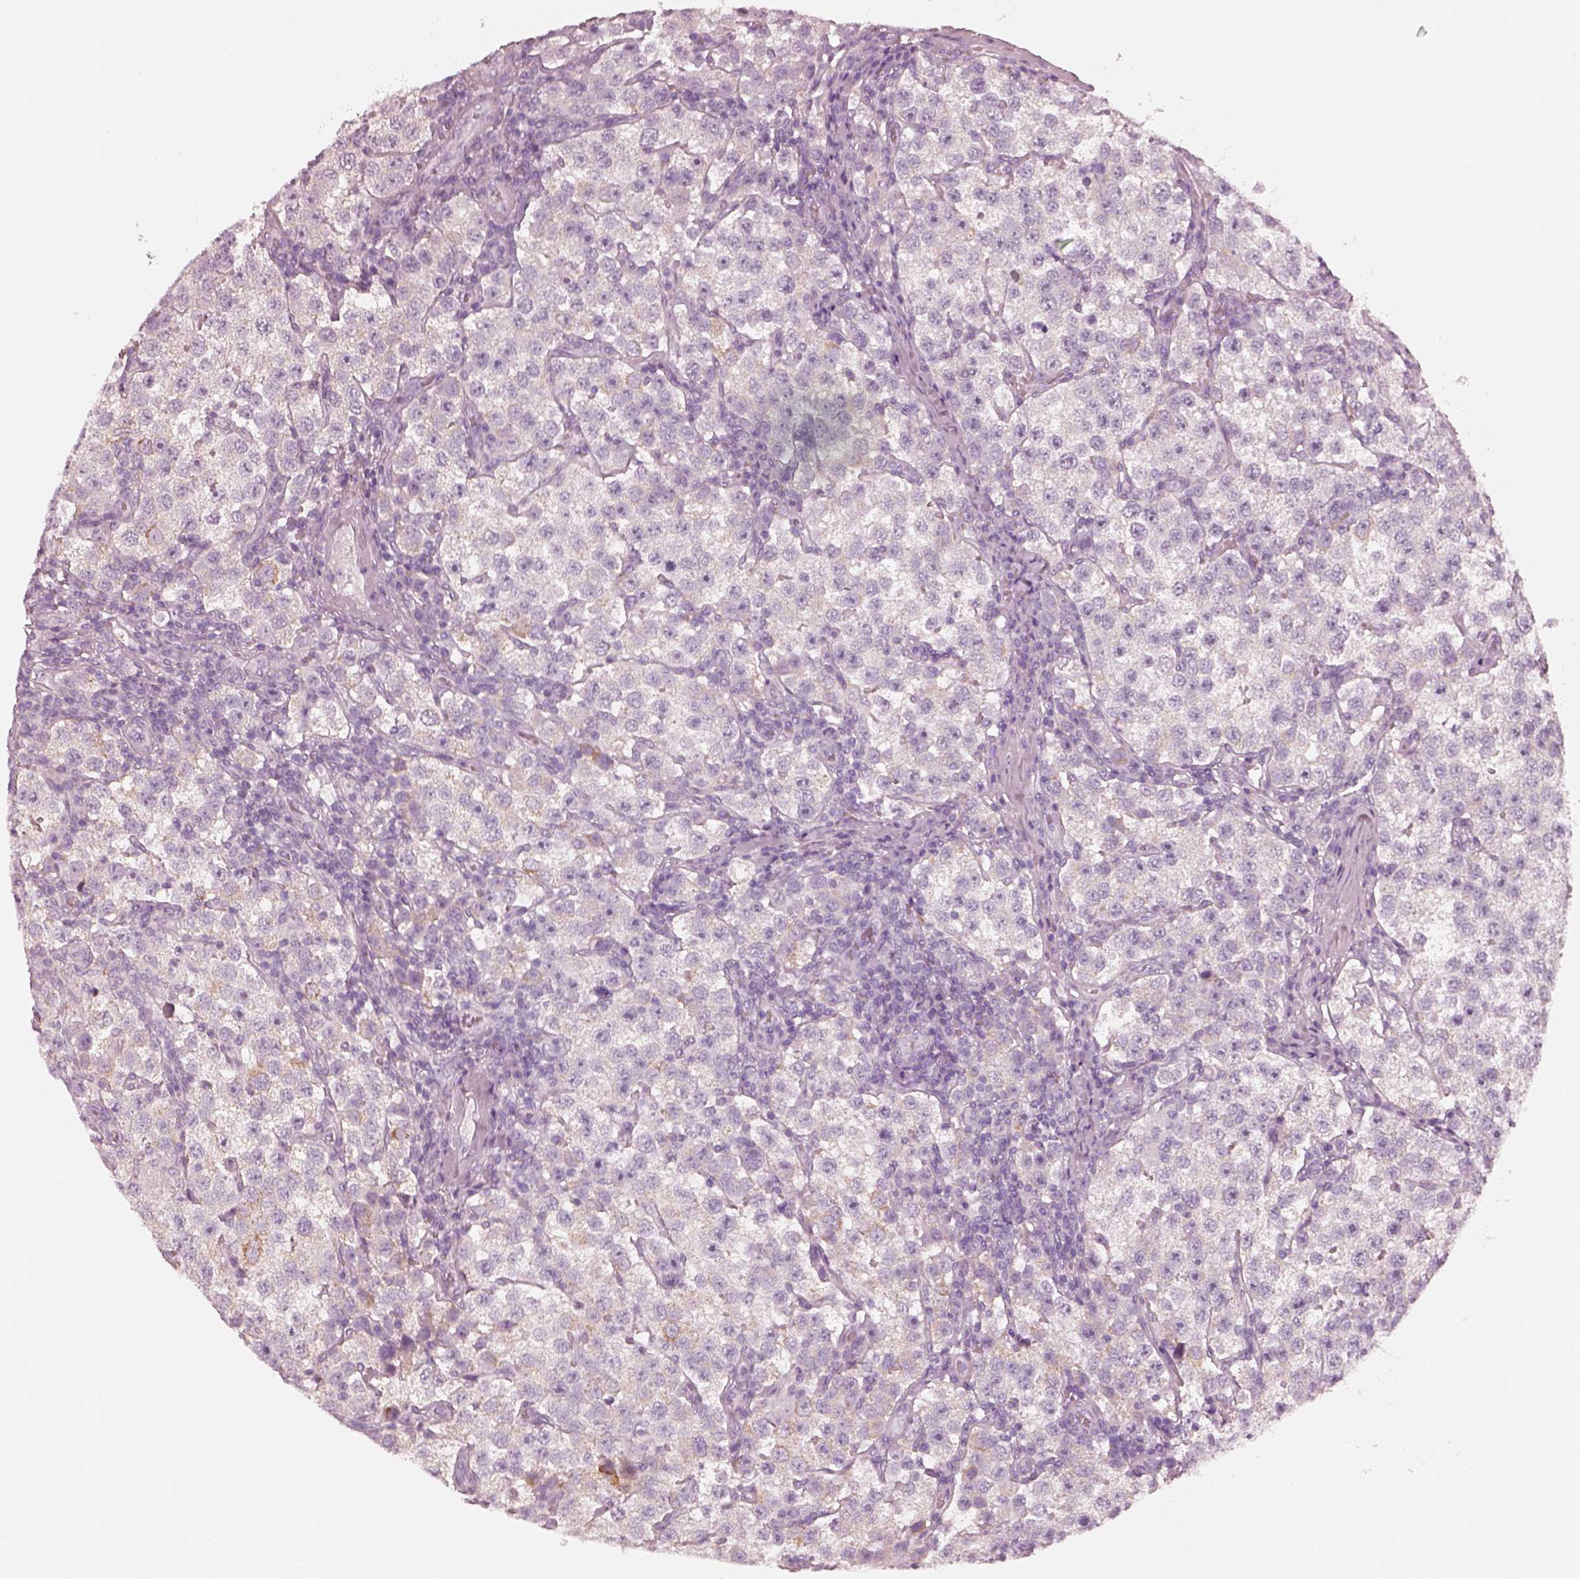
{"staining": {"intensity": "negative", "quantity": "none", "location": "none"}, "tissue": "testis cancer", "cell_type": "Tumor cells", "image_type": "cancer", "snomed": [{"axis": "morphology", "description": "Seminoma, NOS"}, {"axis": "topography", "description": "Testis"}], "caption": "There is no significant staining in tumor cells of seminoma (testis).", "gene": "R3HDML", "patient": {"sex": "male", "age": 37}}